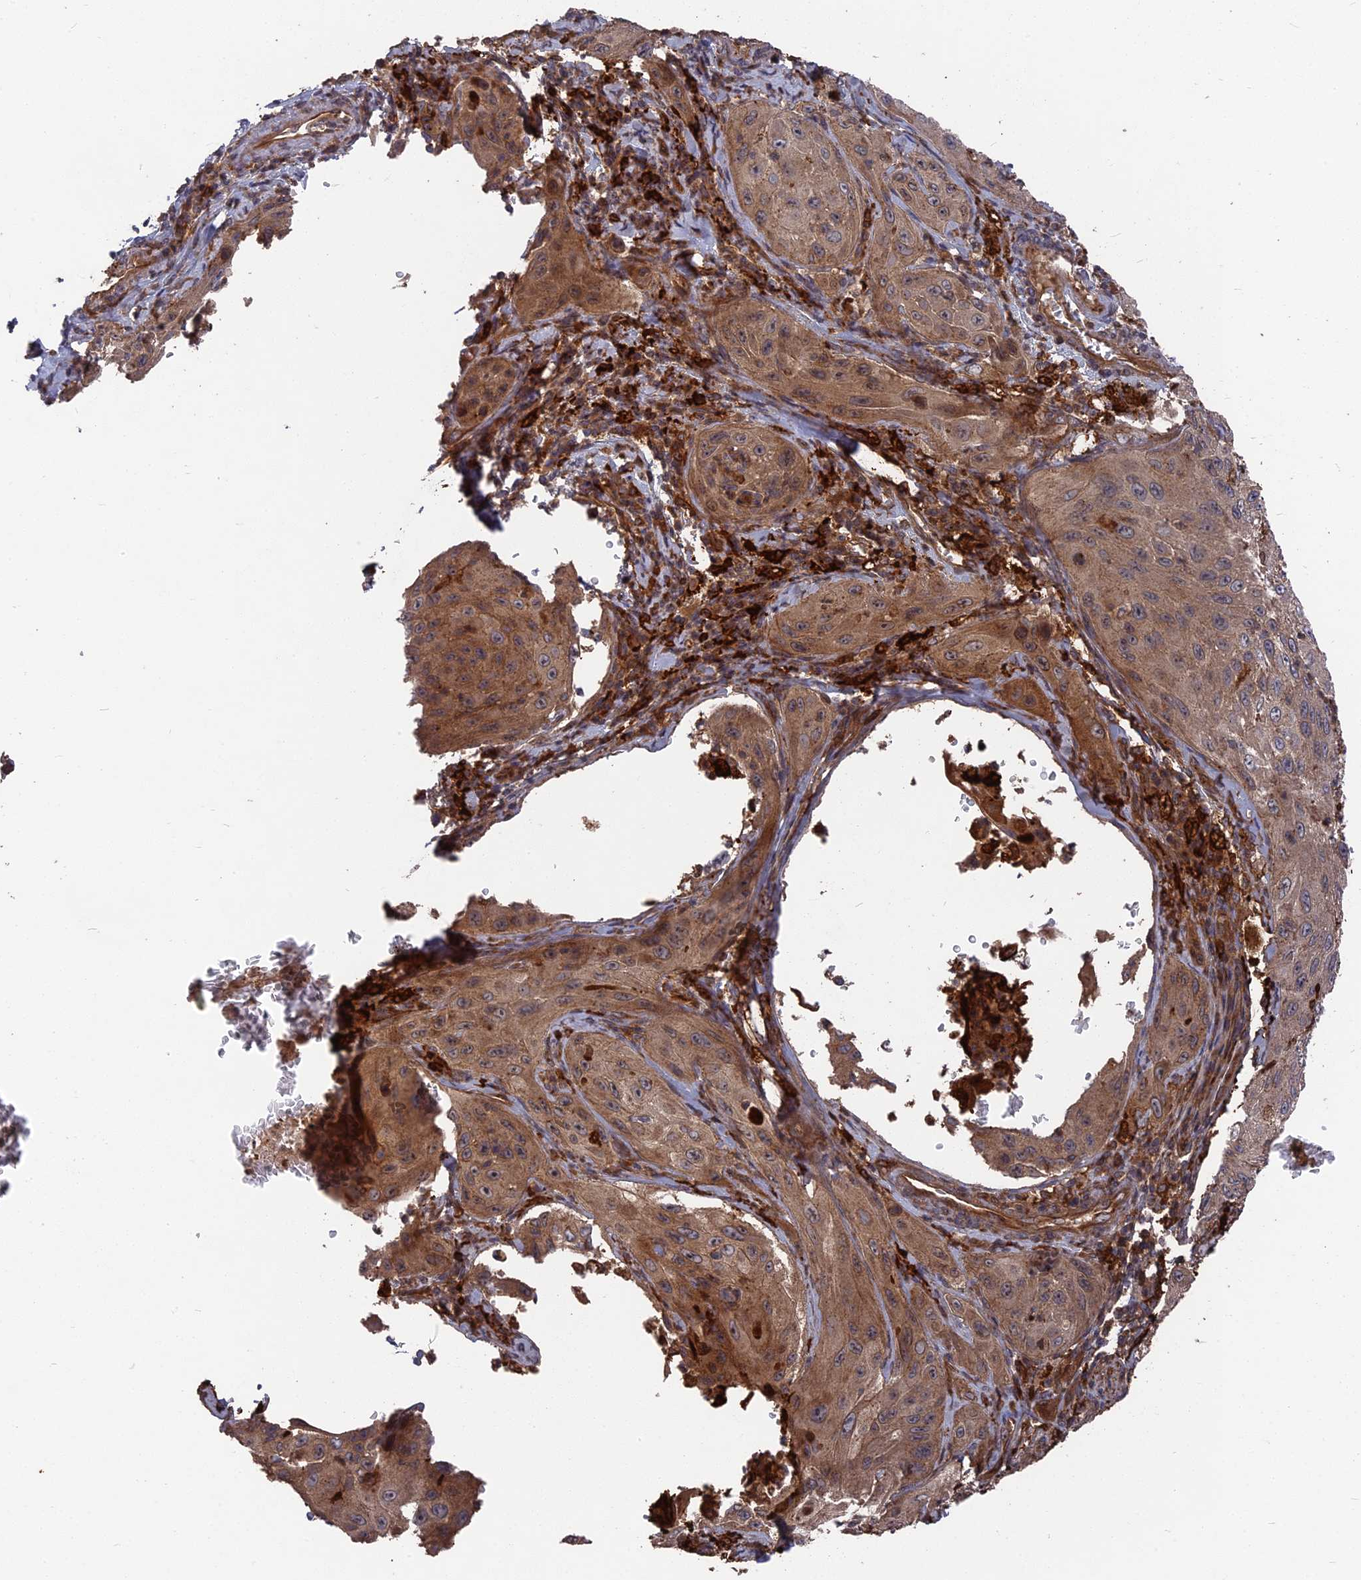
{"staining": {"intensity": "moderate", "quantity": ">75%", "location": "cytoplasmic/membranous"}, "tissue": "cervical cancer", "cell_type": "Tumor cells", "image_type": "cancer", "snomed": [{"axis": "morphology", "description": "Squamous cell carcinoma, NOS"}, {"axis": "topography", "description": "Cervix"}], "caption": "Cervical cancer (squamous cell carcinoma) tissue exhibits moderate cytoplasmic/membranous staining in about >75% of tumor cells", "gene": "DEF8", "patient": {"sex": "female", "age": 42}}